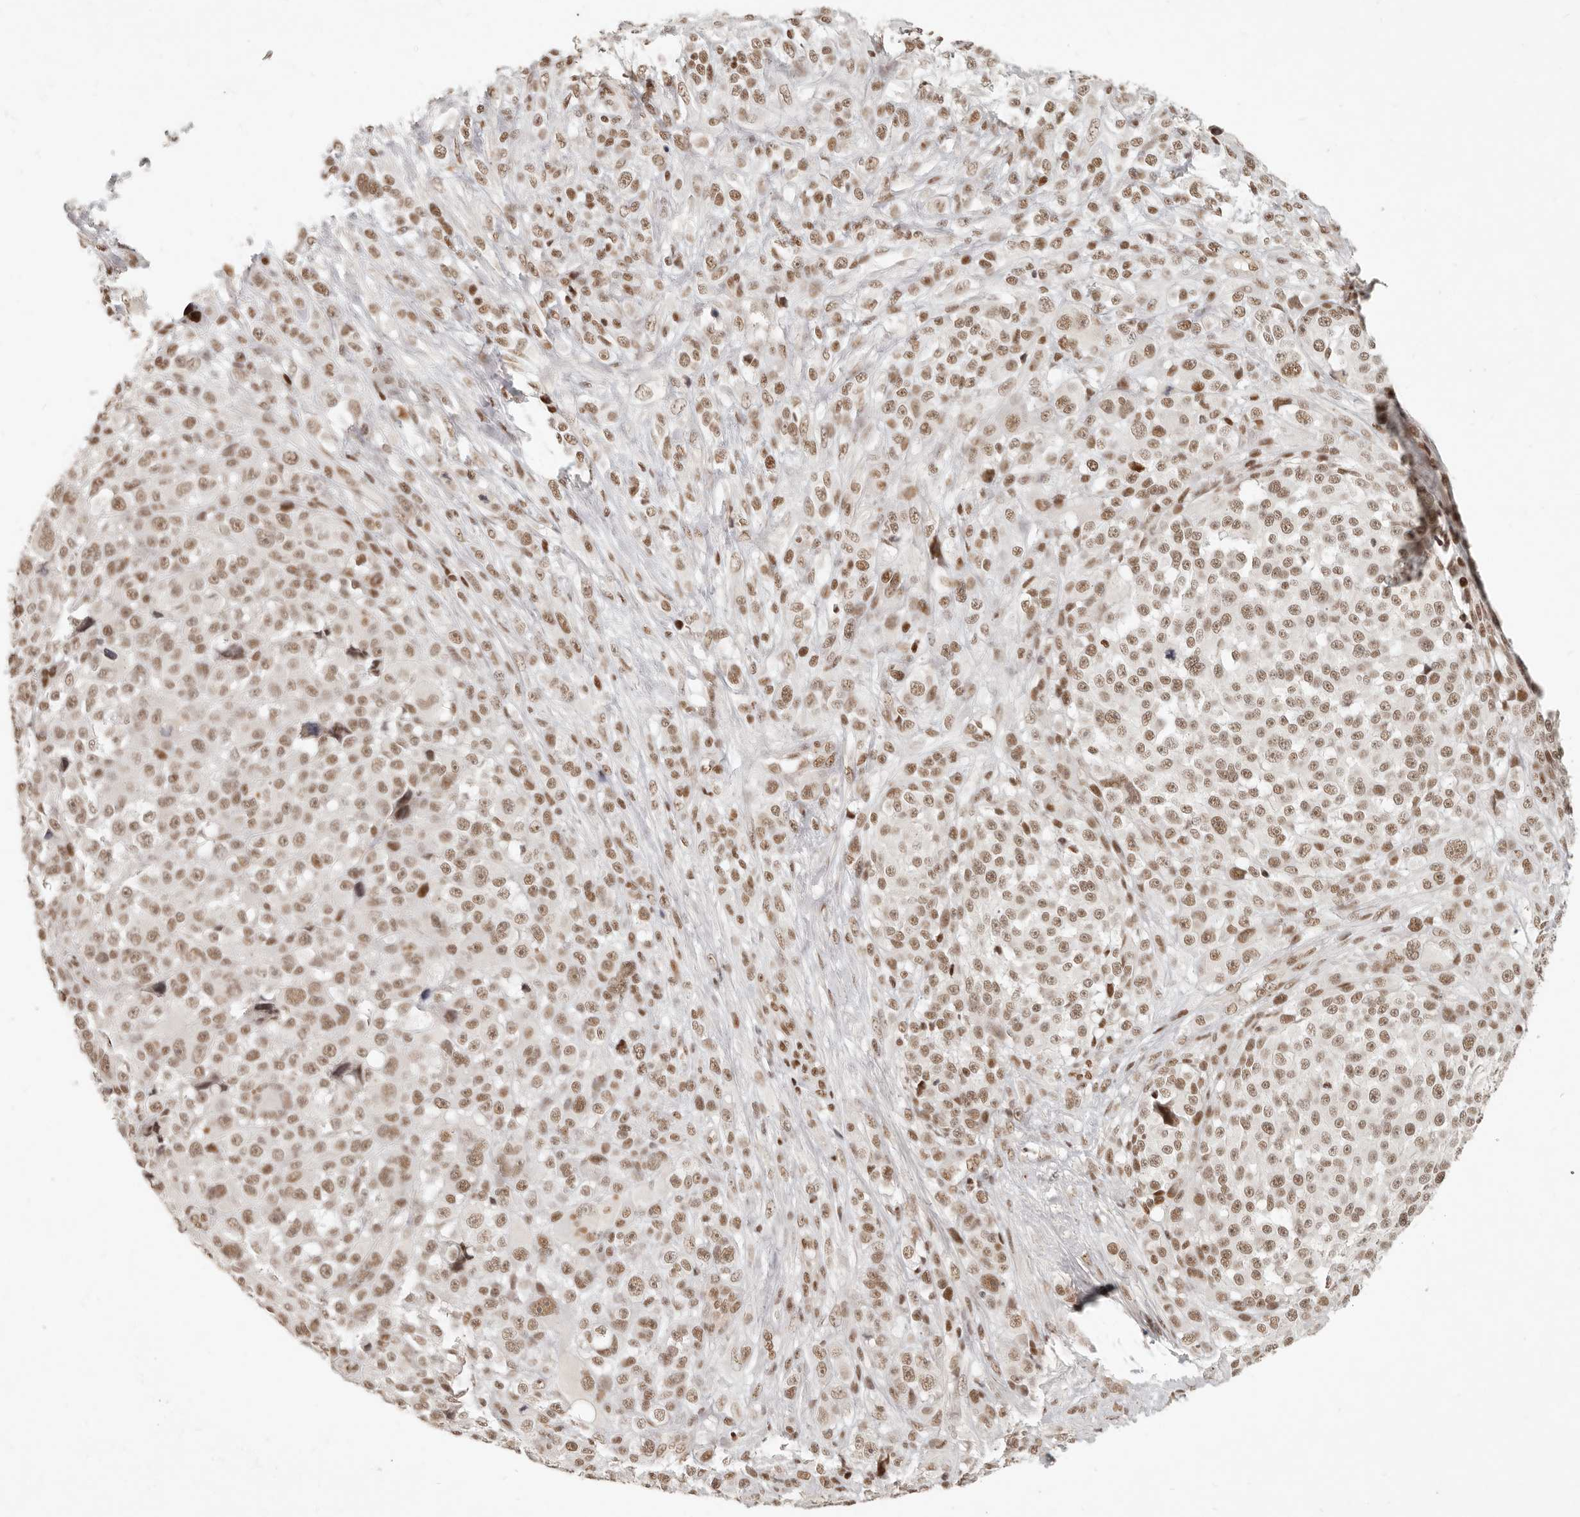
{"staining": {"intensity": "moderate", "quantity": ">75%", "location": "nuclear"}, "tissue": "melanoma", "cell_type": "Tumor cells", "image_type": "cancer", "snomed": [{"axis": "morphology", "description": "Malignant melanoma, NOS"}, {"axis": "topography", "description": "Skin"}], "caption": "Immunohistochemistry (IHC) image of human melanoma stained for a protein (brown), which demonstrates medium levels of moderate nuclear expression in approximately >75% of tumor cells.", "gene": "GABPA", "patient": {"sex": "female", "age": 55}}